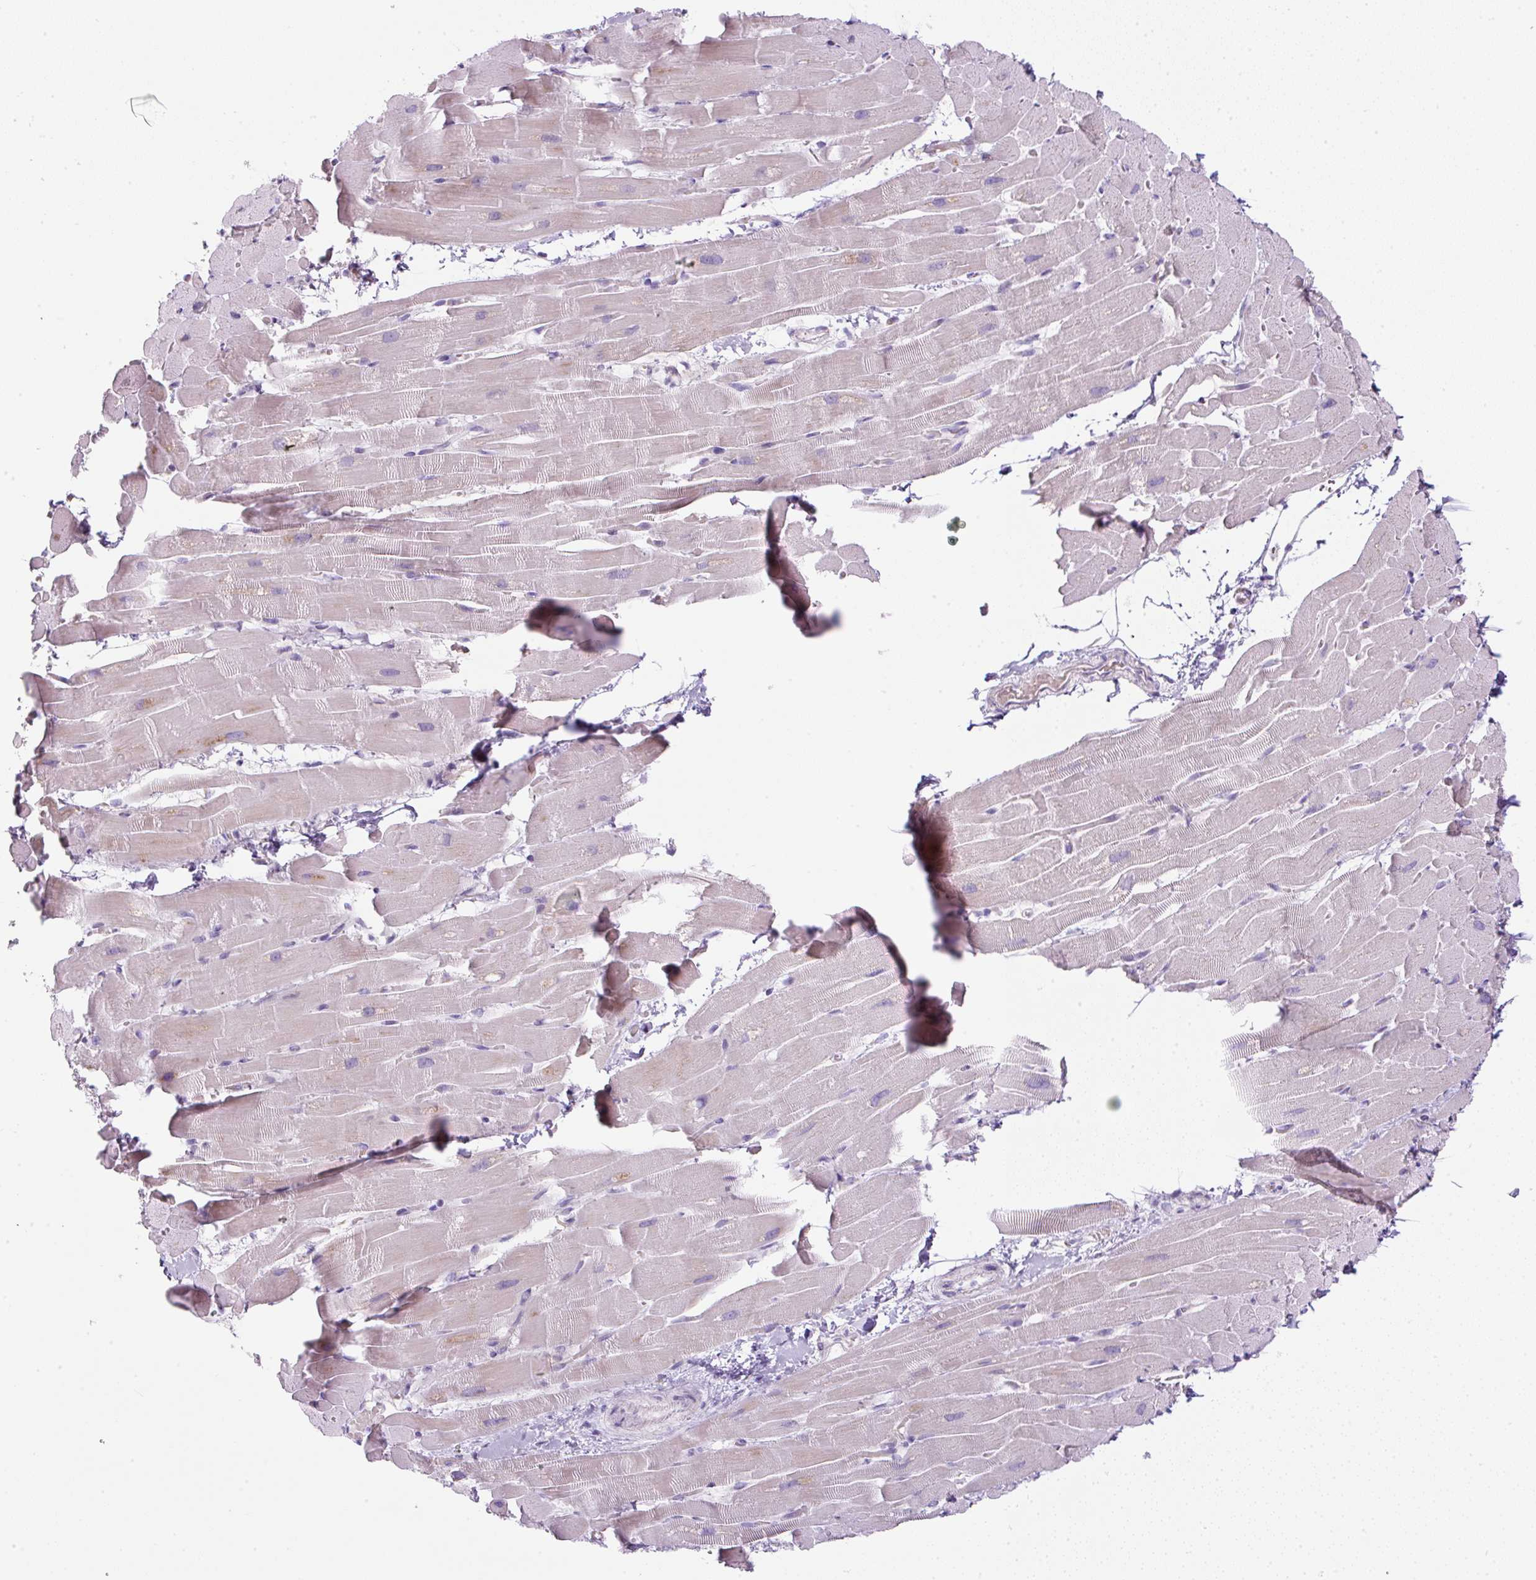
{"staining": {"intensity": "negative", "quantity": "none", "location": "none"}, "tissue": "heart muscle", "cell_type": "Cardiomyocytes", "image_type": "normal", "snomed": [{"axis": "morphology", "description": "Normal tissue, NOS"}, {"axis": "topography", "description": "Heart"}], "caption": "A high-resolution photomicrograph shows immunohistochemistry (IHC) staining of normal heart muscle, which shows no significant expression in cardiomyocytes.", "gene": "FGFBP3", "patient": {"sex": "male", "age": 37}}